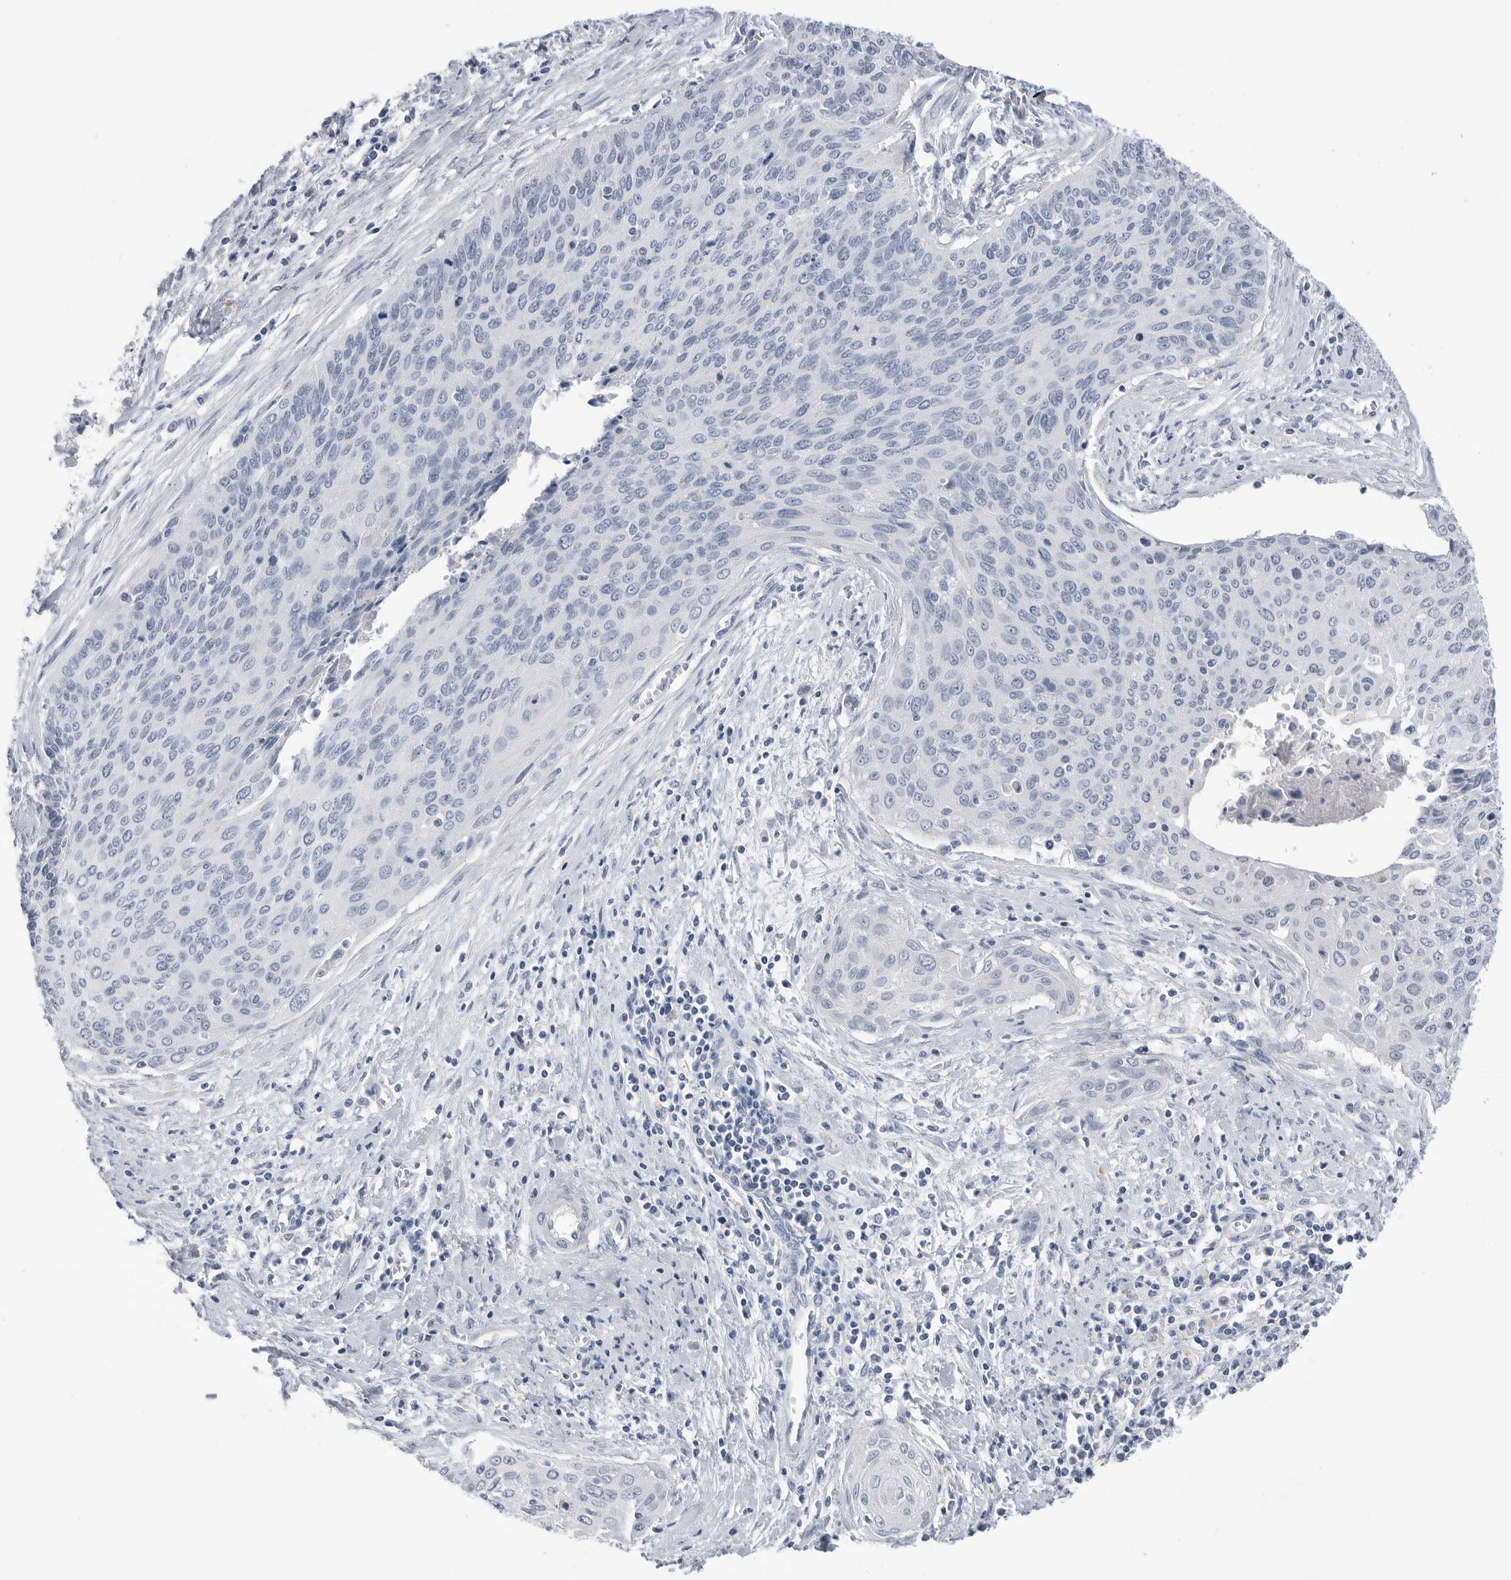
{"staining": {"intensity": "negative", "quantity": "none", "location": "none"}, "tissue": "cervical cancer", "cell_type": "Tumor cells", "image_type": "cancer", "snomed": [{"axis": "morphology", "description": "Squamous cell carcinoma, NOS"}, {"axis": "topography", "description": "Cervix"}], "caption": "A high-resolution micrograph shows immunohistochemistry staining of squamous cell carcinoma (cervical), which shows no significant staining in tumor cells. (DAB (3,3'-diaminobenzidine) immunohistochemistry (IHC), high magnification).", "gene": "ABHD12", "patient": {"sex": "female", "age": 55}}